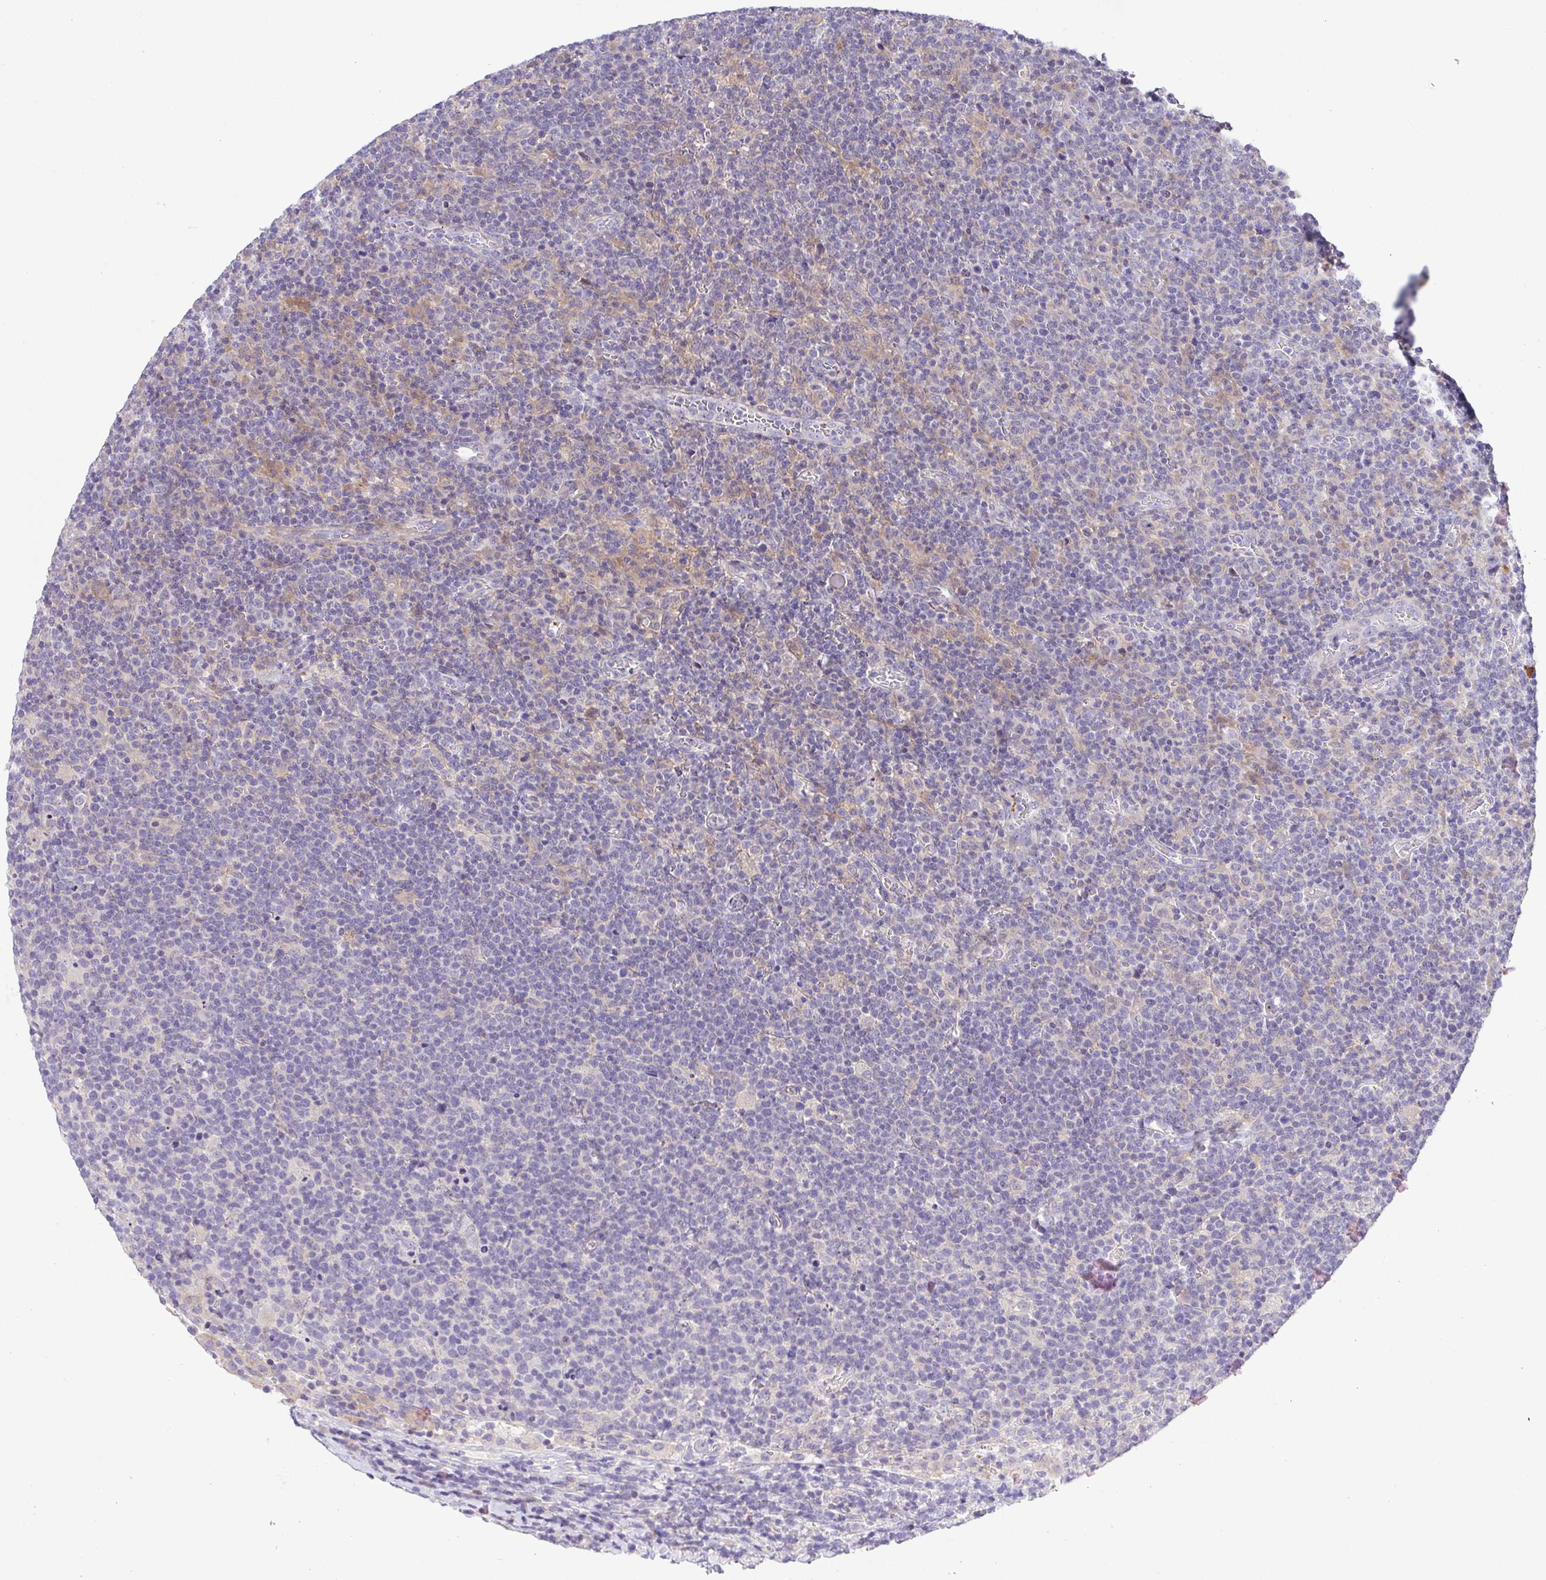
{"staining": {"intensity": "negative", "quantity": "none", "location": "none"}, "tissue": "lymphoma", "cell_type": "Tumor cells", "image_type": "cancer", "snomed": [{"axis": "morphology", "description": "Malignant lymphoma, non-Hodgkin's type, High grade"}, {"axis": "topography", "description": "Lymph node"}], "caption": "The IHC histopathology image has no significant staining in tumor cells of malignant lymphoma, non-Hodgkin's type (high-grade) tissue.", "gene": "PRR14L", "patient": {"sex": "male", "age": 61}}